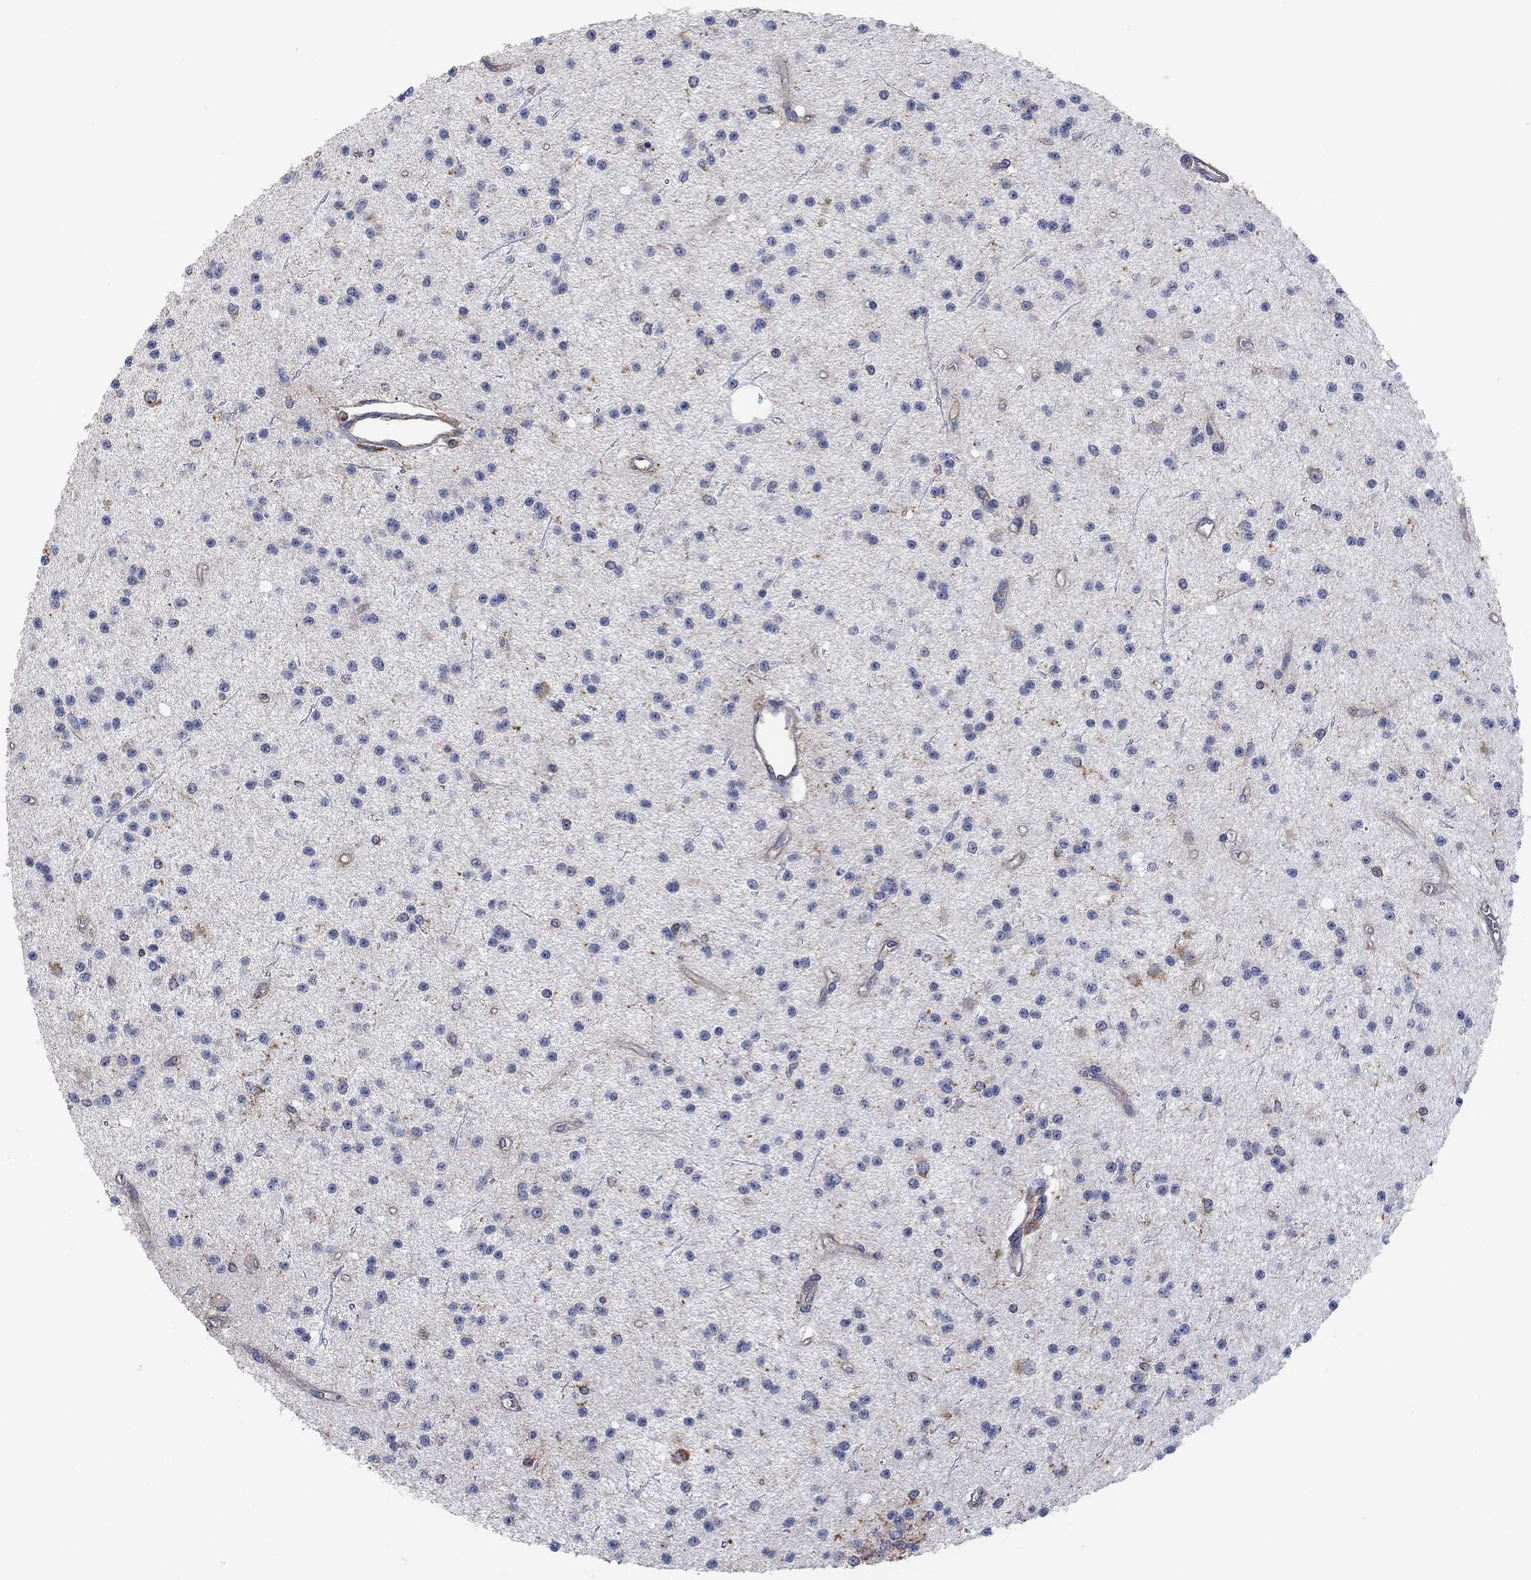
{"staining": {"intensity": "negative", "quantity": "none", "location": "none"}, "tissue": "glioma", "cell_type": "Tumor cells", "image_type": "cancer", "snomed": [{"axis": "morphology", "description": "Glioma, malignant, Low grade"}, {"axis": "topography", "description": "Brain"}], "caption": "There is no significant expression in tumor cells of malignant glioma (low-grade). (Brightfield microscopy of DAB (3,3'-diaminobenzidine) immunohistochemistry at high magnification).", "gene": "BLOC1S3", "patient": {"sex": "male", "age": 27}}